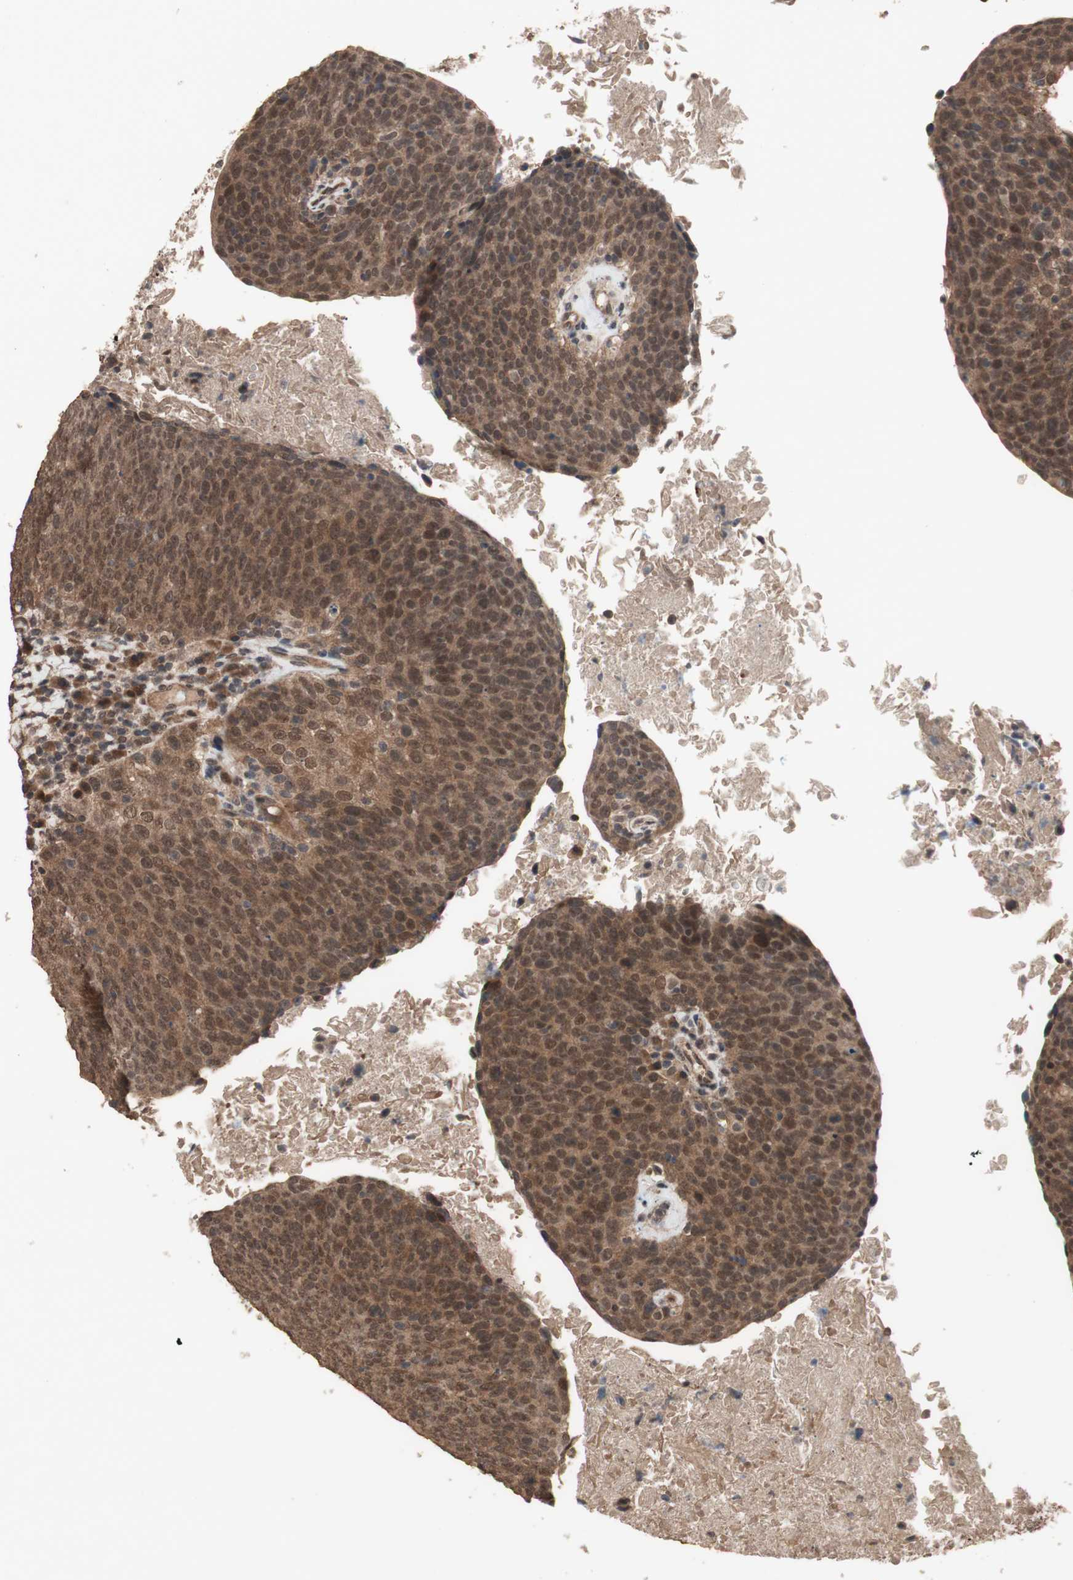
{"staining": {"intensity": "moderate", "quantity": ">75%", "location": "cytoplasmic/membranous,nuclear"}, "tissue": "head and neck cancer", "cell_type": "Tumor cells", "image_type": "cancer", "snomed": [{"axis": "morphology", "description": "Squamous cell carcinoma, NOS"}, {"axis": "morphology", "description": "Squamous cell carcinoma, metastatic, NOS"}, {"axis": "topography", "description": "Lymph node"}, {"axis": "topography", "description": "Head-Neck"}], "caption": "Immunohistochemistry (IHC) photomicrograph of neoplastic tissue: head and neck squamous cell carcinoma stained using immunohistochemistry shows medium levels of moderate protein expression localized specifically in the cytoplasmic/membranous and nuclear of tumor cells, appearing as a cytoplasmic/membranous and nuclear brown color.", "gene": "KANSL1", "patient": {"sex": "male", "age": 62}}